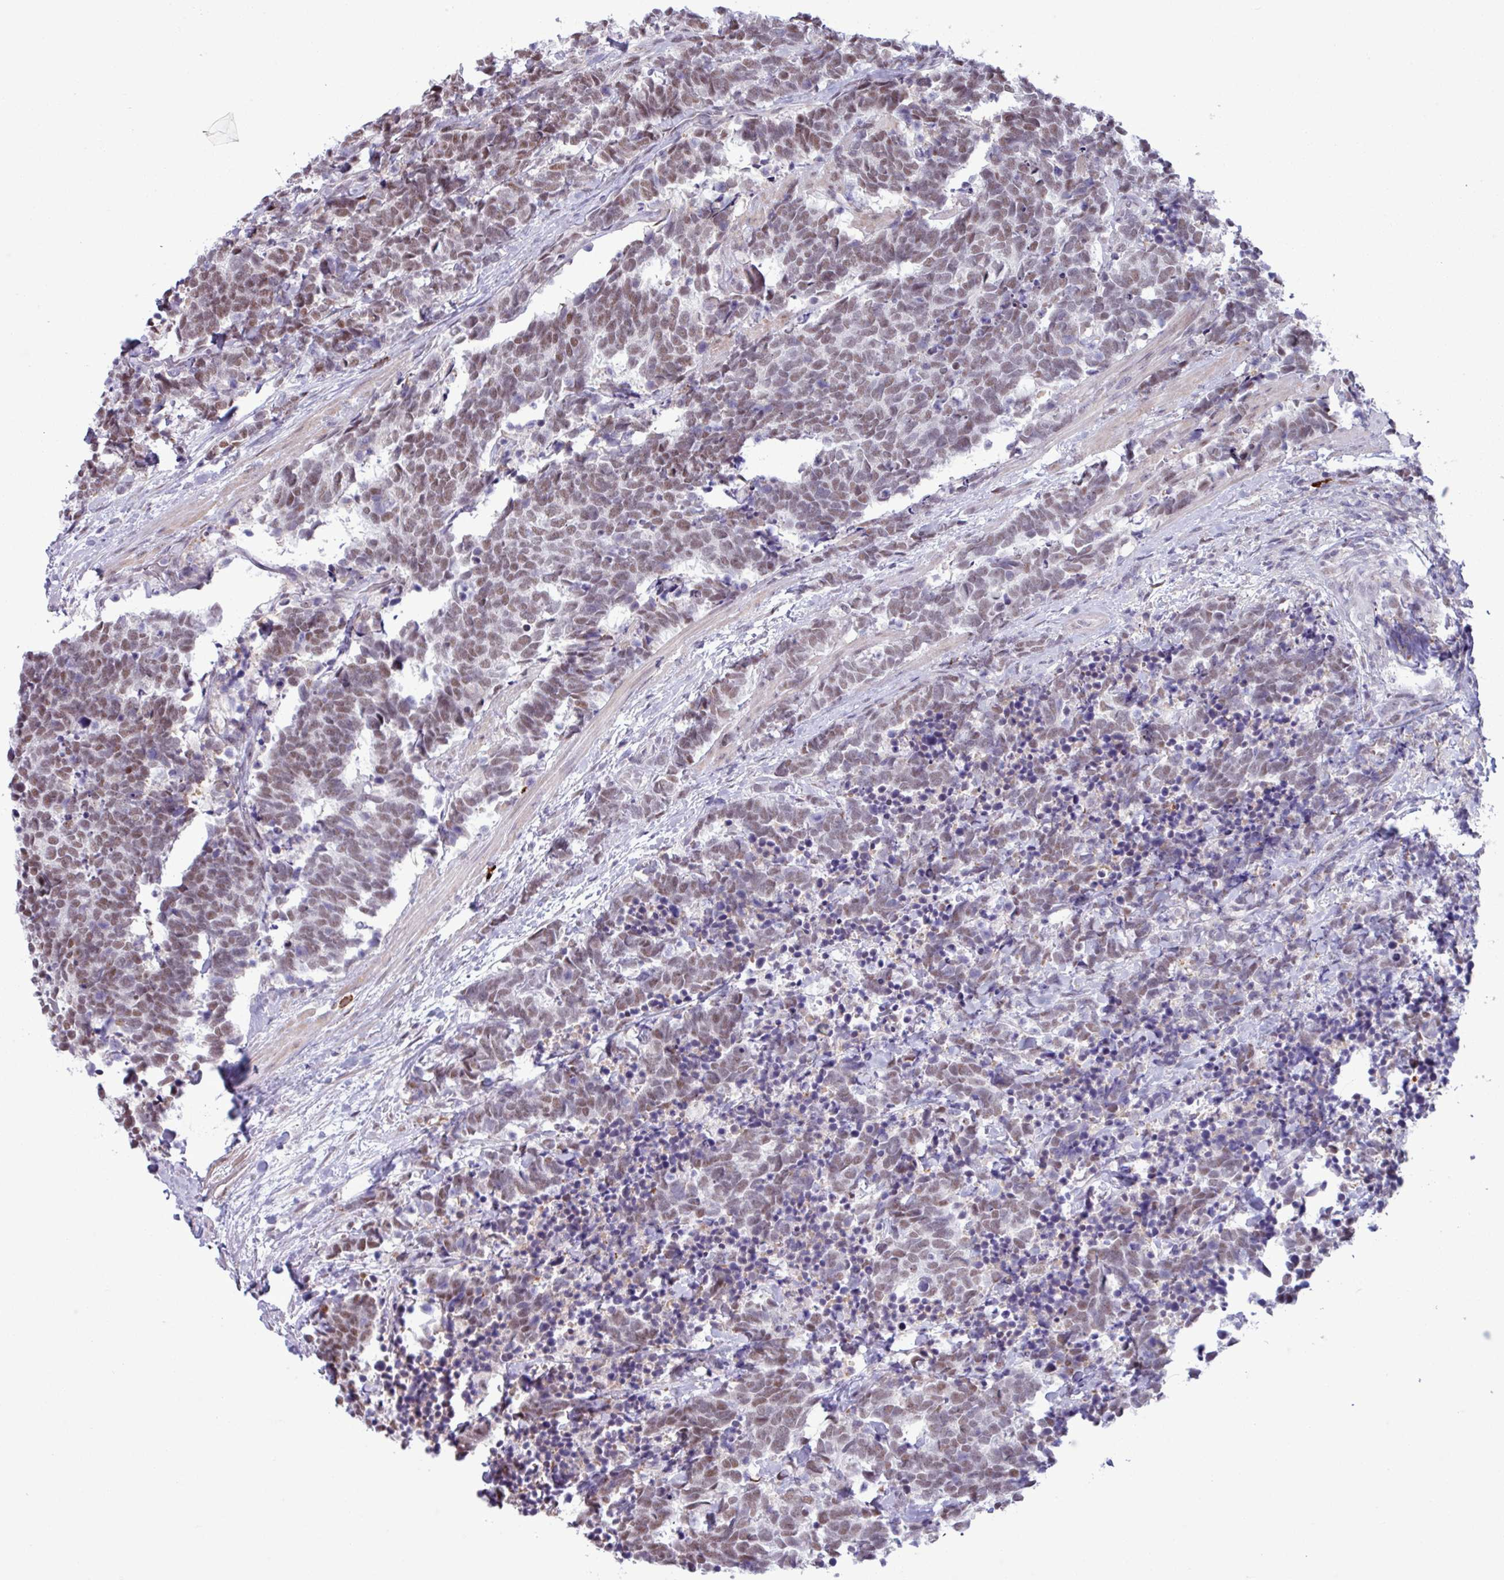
{"staining": {"intensity": "moderate", "quantity": ">75%", "location": "nuclear"}, "tissue": "carcinoid", "cell_type": "Tumor cells", "image_type": "cancer", "snomed": [{"axis": "morphology", "description": "Carcinoma, NOS"}, {"axis": "morphology", "description": "Carcinoid, malignant, NOS"}, {"axis": "topography", "description": "Prostate"}], "caption": "Immunohistochemistry (IHC) histopathology image of malignant carcinoid stained for a protein (brown), which exhibits medium levels of moderate nuclear expression in about >75% of tumor cells.", "gene": "NOTCH2", "patient": {"sex": "male", "age": 57}}